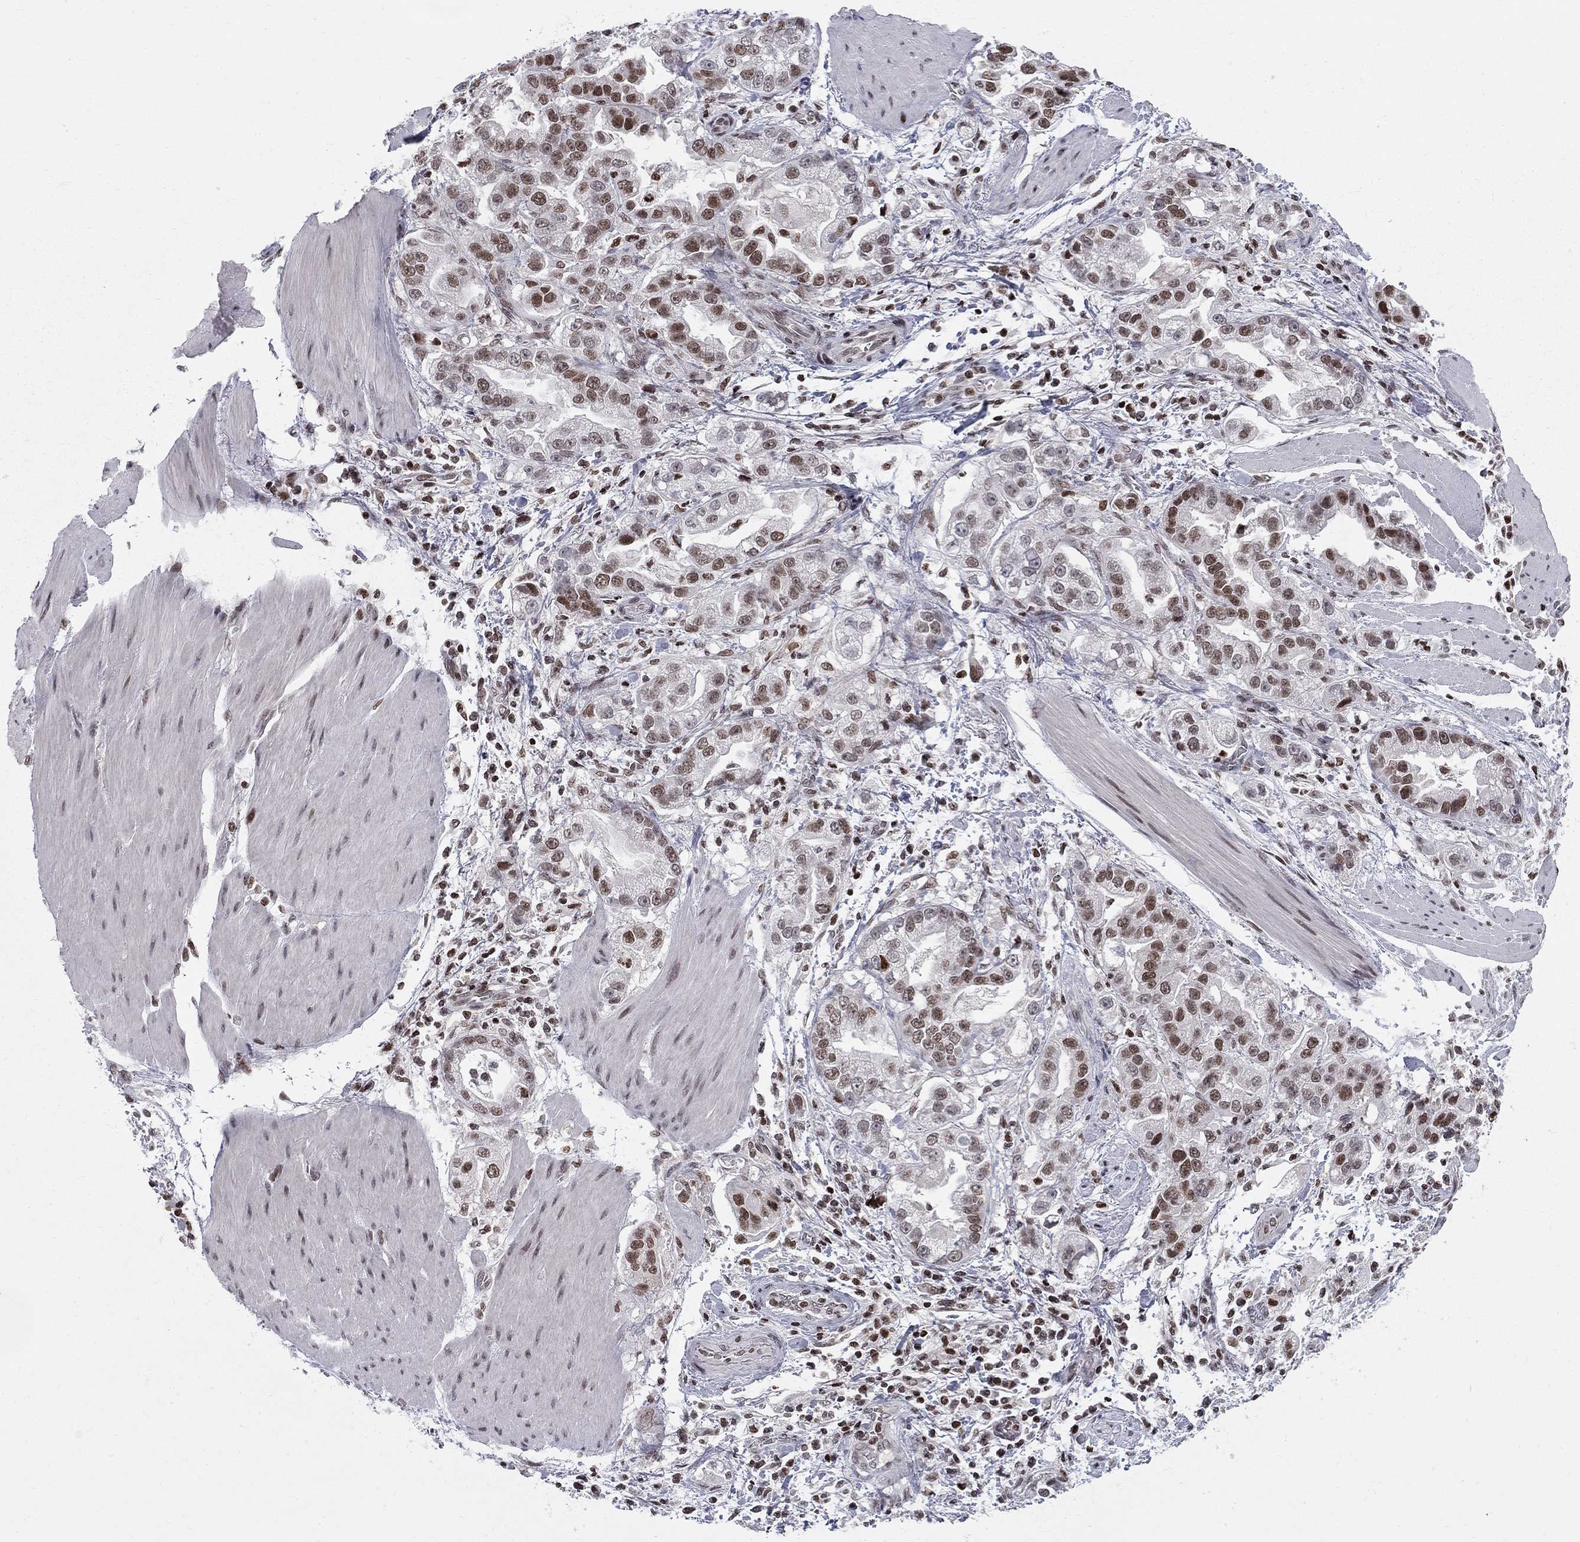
{"staining": {"intensity": "strong", "quantity": ">75%", "location": "nuclear"}, "tissue": "stomach cancer", "cell_type": "Tumor cells", "image_type": "cancer", "snomed": [{"axis": "morphology", "description": "Adenocarcinoma, NOS"}, {"axis": "topography", "description": "Stomach"}], "caption": "A brown stain highlights strong nuclear staining of a protein in human stomach cancer tumor cells.", "gene": "RNASEH2C", "patient": {"sex": "male", "age": 59}}